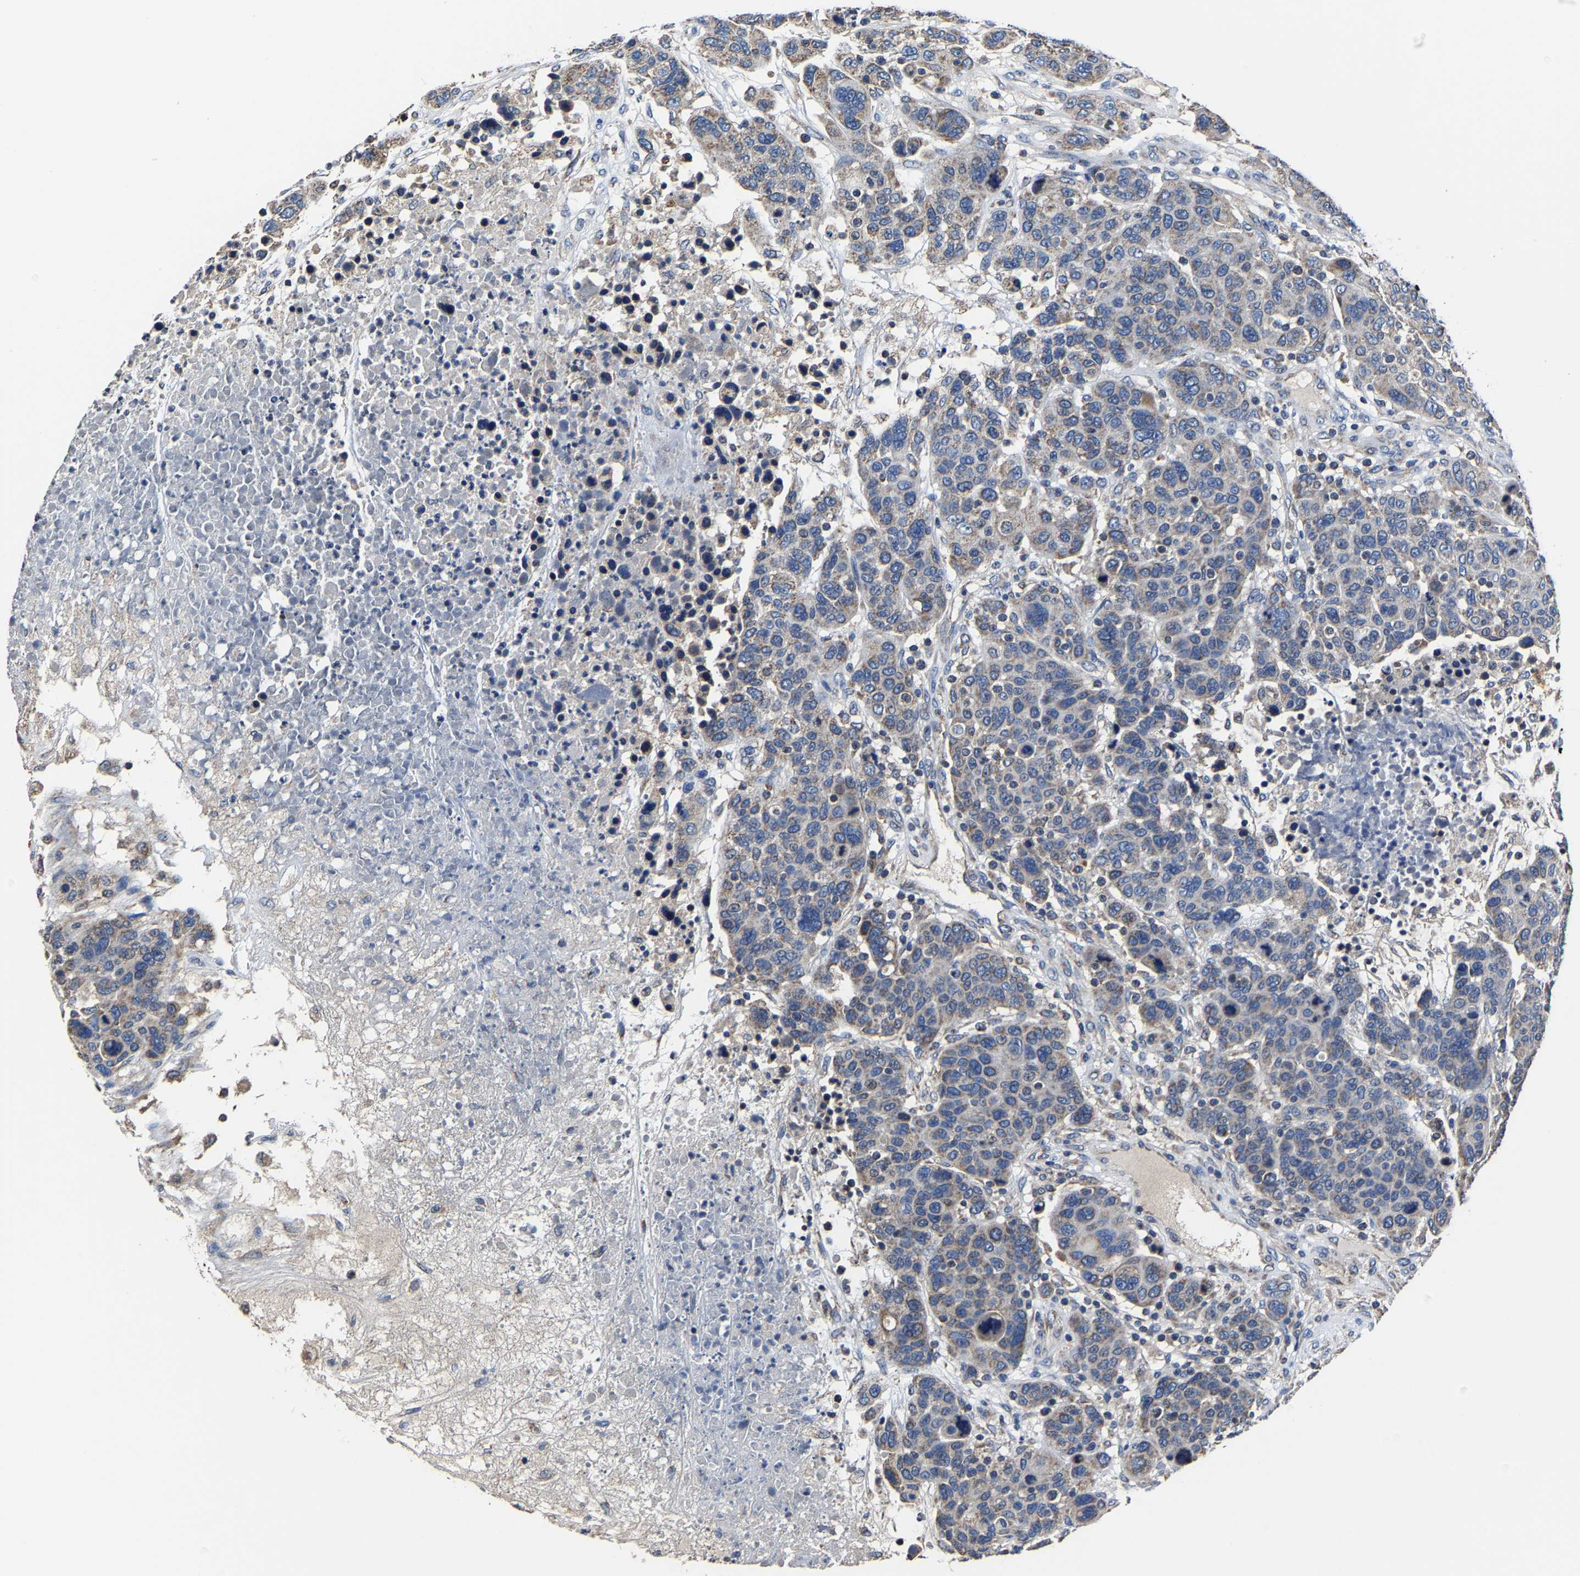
{"staining": {"intensity": "weak", "quantity": "25%-75%", "location": "cytoplasmic/membranous"}, "tissue": "breast cancer", "cell_type": "Tumor cells", "image_type": "cancer", "snomed": [{"axis": "morphology", "description": "Duct carcinoma"}, {"axis": "topography", "description": "Breast"}], "caption": "The image exhibits staining of intraductal carcinoma (breast), revealing weak cytoplasmic/membranous protein positivity (brown color) within tumor cells.", "gene": "ZCCHC7", "patient": {"sex": "female", "age": 37}}